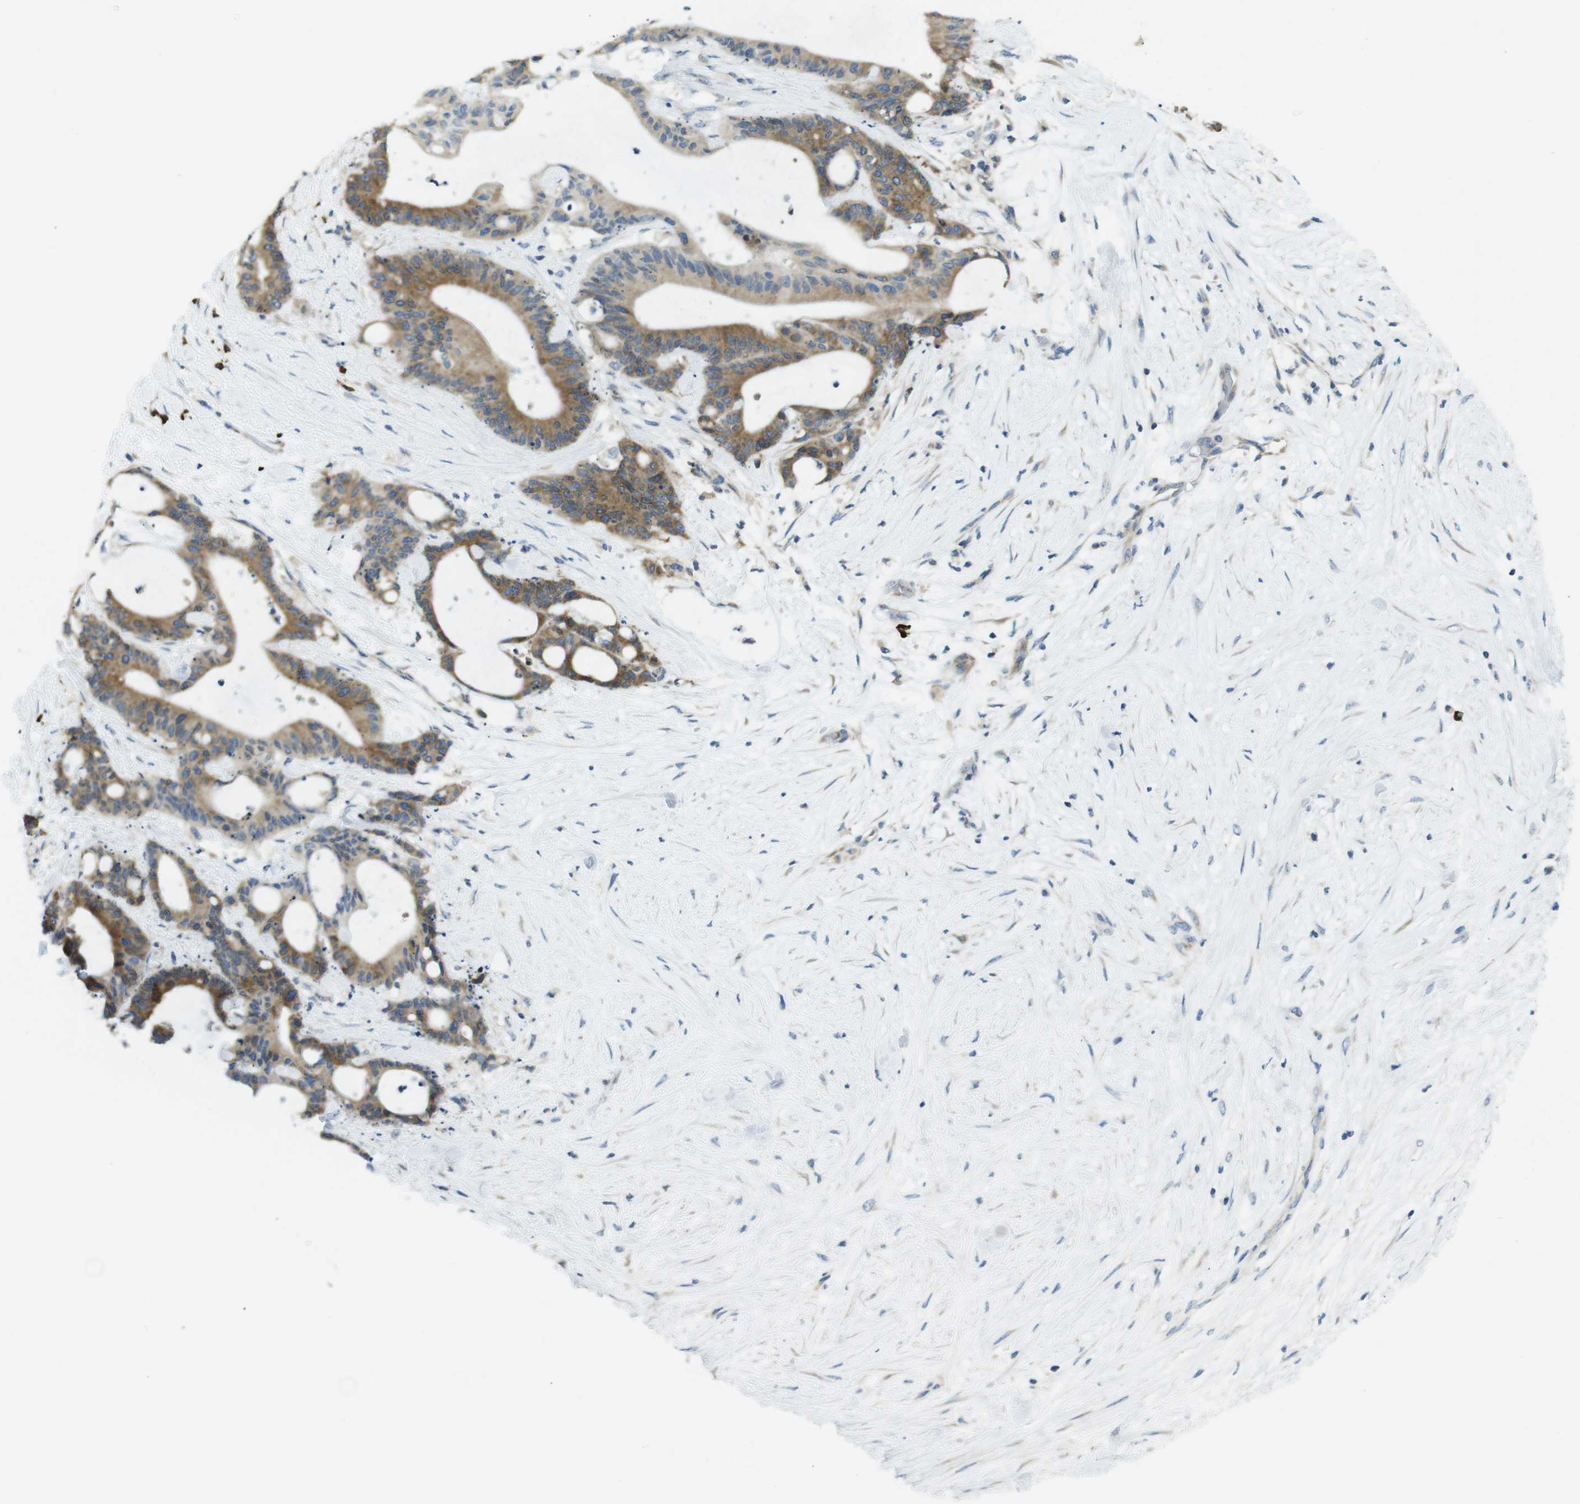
{"staining": {"intensity": "moderate", "quantity": ">75%", "location": "cytoplasmic/membranous"}, "tissue": "liver cancer", "cell_type": "Tumor cells", "image_type": "cancer", "snomed": [{"axis": "morphology", "description": "Cholangiocarcinoma"}, {"axis": "topography", "description": "Liver"}], "caption": "High-power microscopy captured an immunohistochemistry micrograph of liver cancer, revealing moderate cytoplasmic/membranous positivity in about >75% of tumor cells.", "gene": "CLPTM1L", "patient": {"sex": "female", "age": 73}}